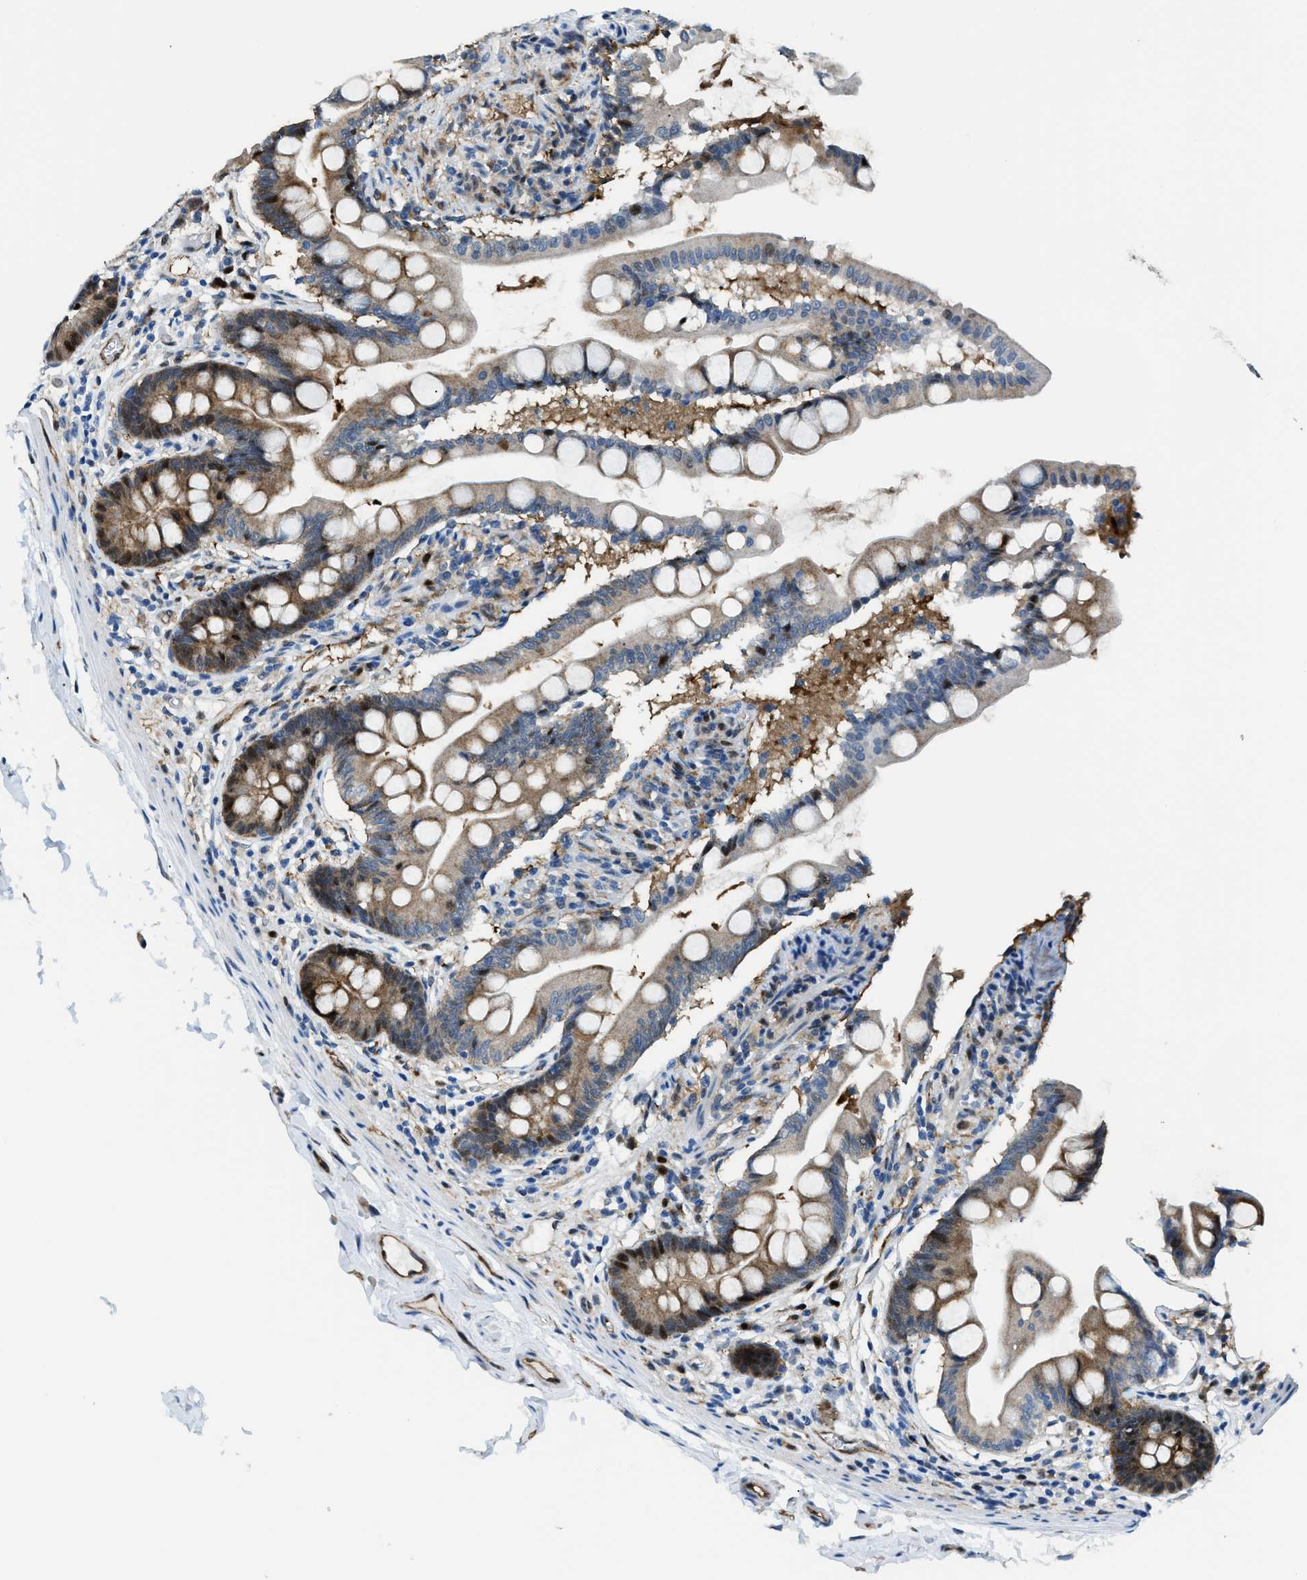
{"staining": {"intensity": "moderate", "quantity": "25%-75%", "location": "cytoplasmic/membranous"}, "tissue": "small intestine", "cell_type": "Glandular cells", "image_type": "normal", "snomed": [{"axis": "morphology", "description": "Normal tissue, NOS"}, {"axis": "topography", "description": "Small intestine"}], "caption": "High-power microscopy captured an IHC histopathology image of benign small intestine, revealing moderate cytoplasmic/membranous positivity in approximately 25%-75% of glandular cells.", "gene": "YWHAE", "patient": {"sex": "female", "age": 56}}